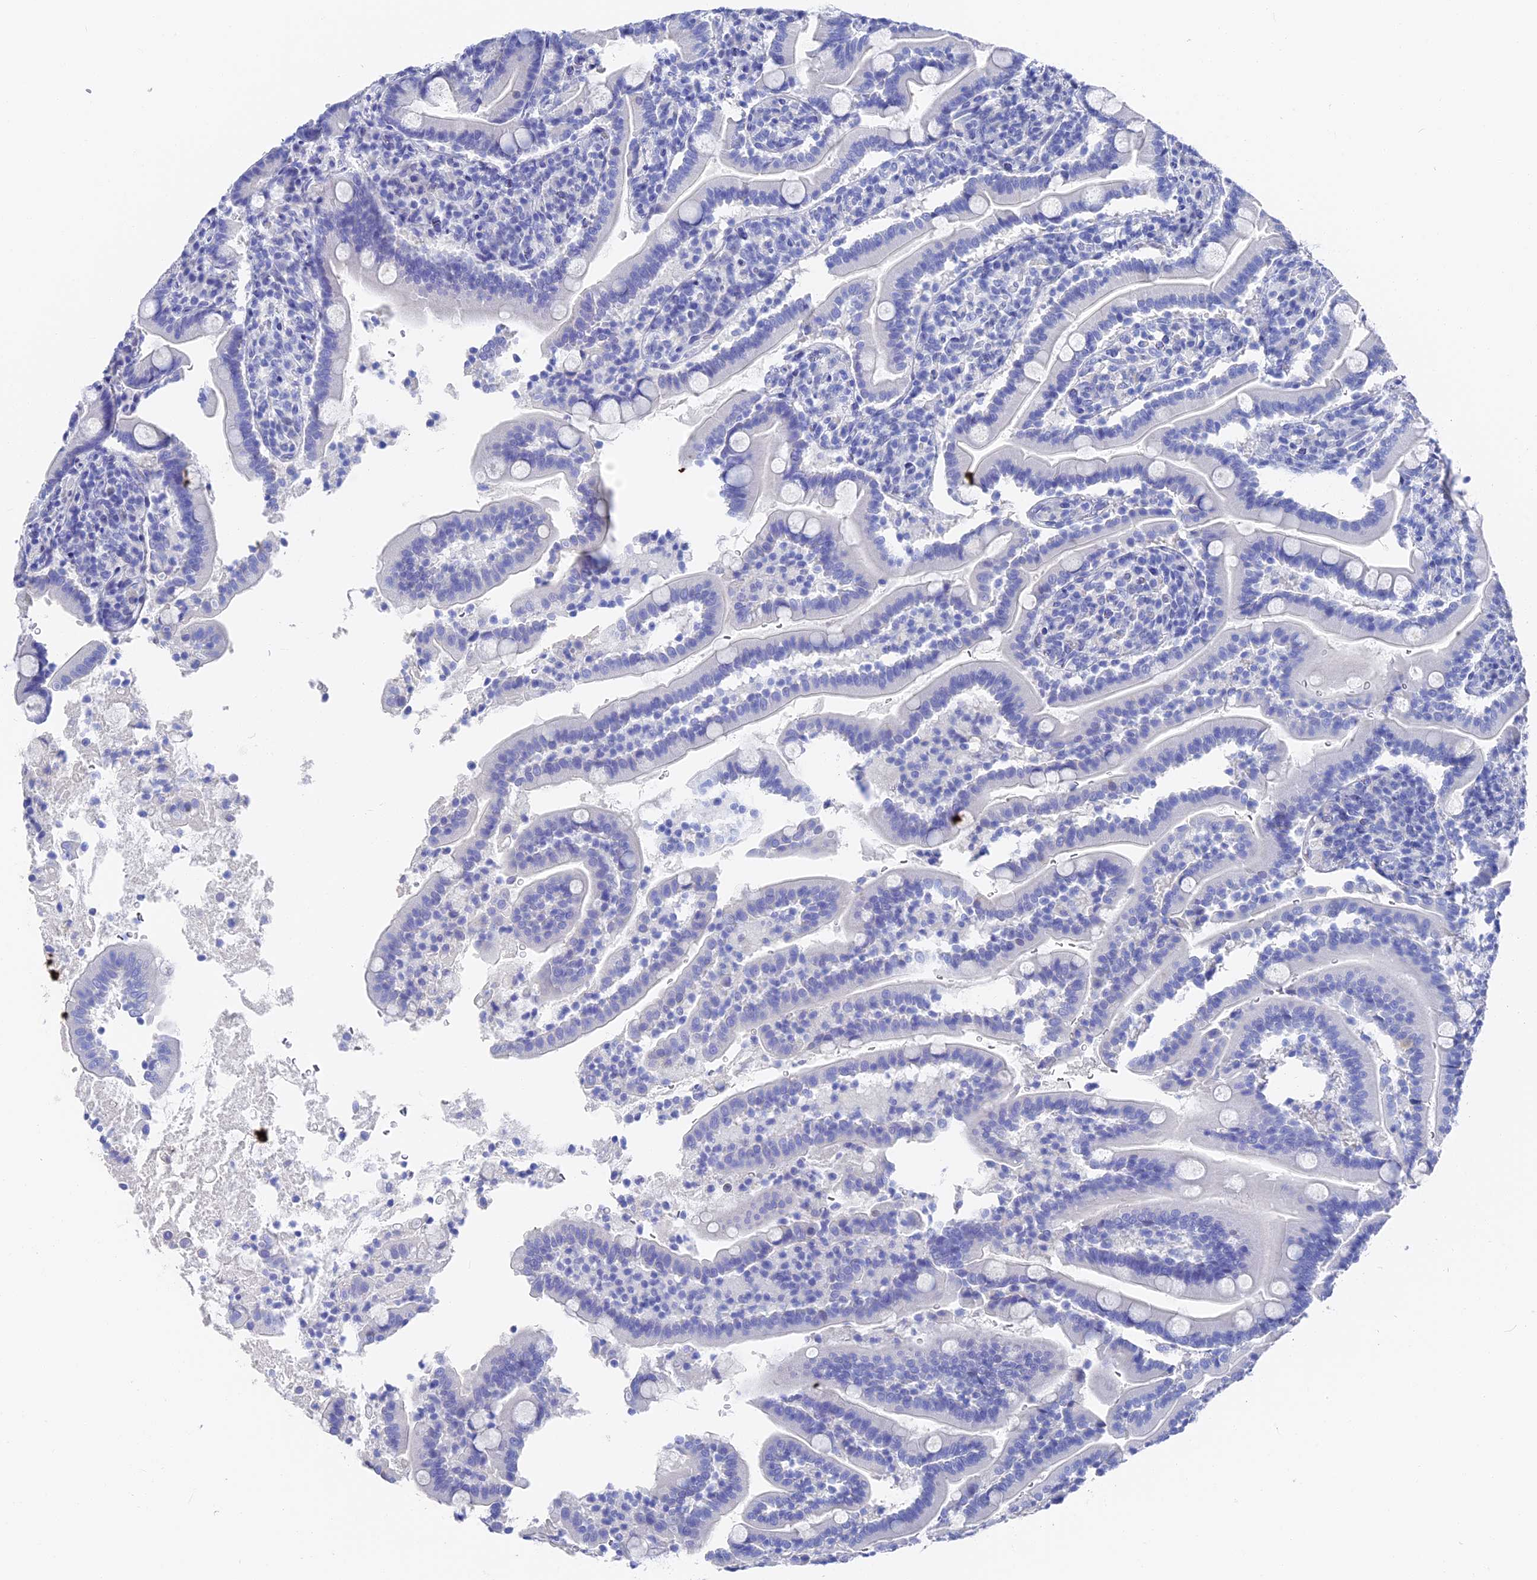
{"staining": {"intensity": "negative", "quantity": "none", "location": "none"}, "tissue": "duodenum", "cell_type": "Glandular cells", "image_type": "normal", "snomed": [{"axis": "morphology", "description": "Normal tissue, NOS"}, {"axis": "topography", "description": "Duodenum"}], "caption": "A photomicrograph of duodenum stained for a protein shows no brown staining in glandular cells. The staining was performed using DAB (3,3'-diaminobenzidine) to visualize the protein expression in brown, while the nuclei were stained in blue with hematoxylin (Magnification: 20x).", "gene": "VPS33B", "patient": {"sex": "male", "age": 35}}